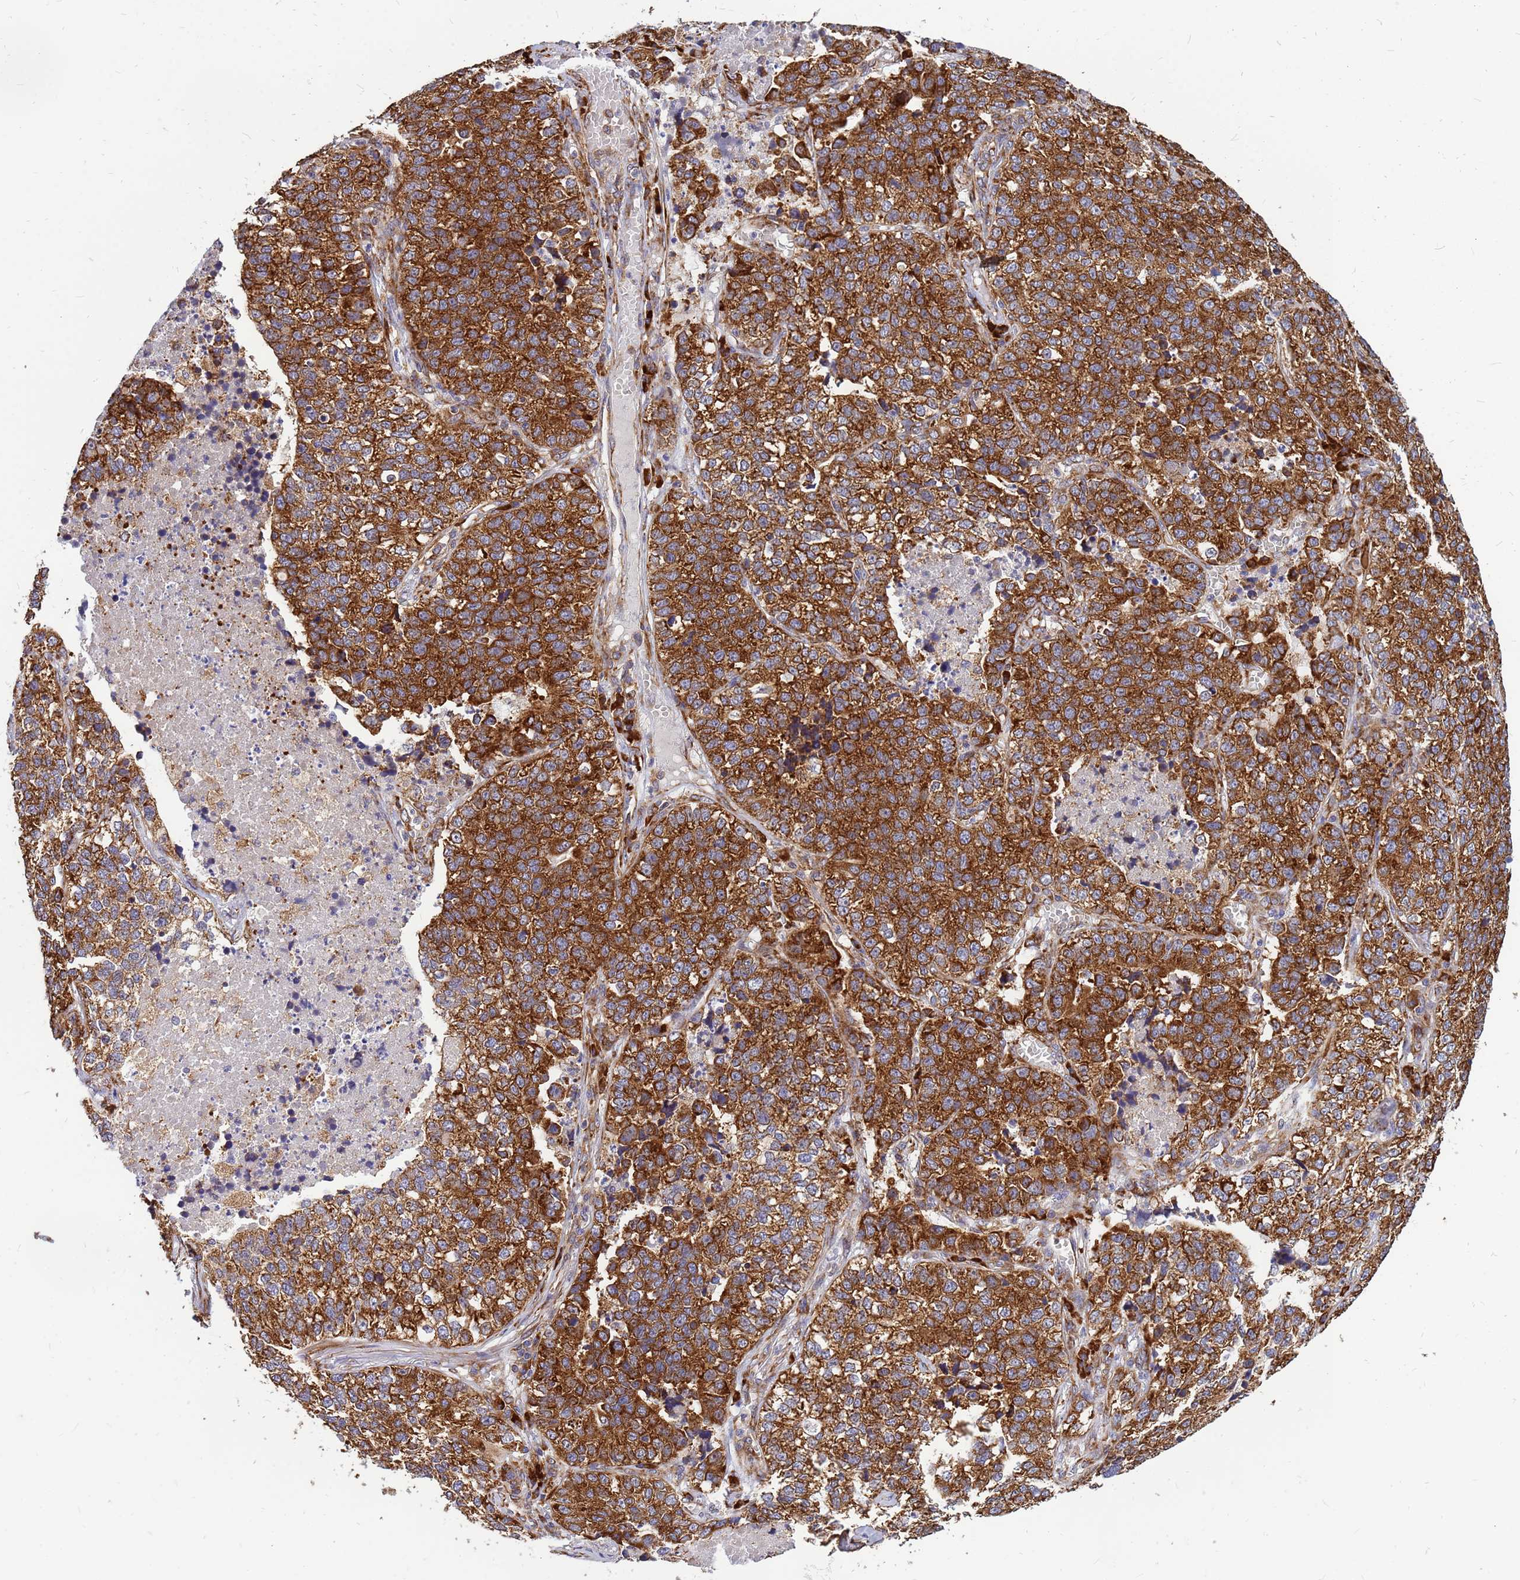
{"staining": {"intensity": "strong", "quantity": ">75%", "location": "cytoplasmic/membranous"}, "tissue": "lung cancer", "cell_type": "Tumor cells", "image_type": "cancer", "snomed": [{"axis": "morphology", "description": "Adenocarcinoma, NOS"}, {"axis": "topography", "description": "Lung"}], "caption": "High-power microscopy captured an immunohistochemistry micrograph of adenocarcinoma (lung), revealing strong cytoplasmic/membranous positivity in approximately >75% of tumor cells.", "gene": "RPL8", "patient": {"sex": "male", "age": 49}}